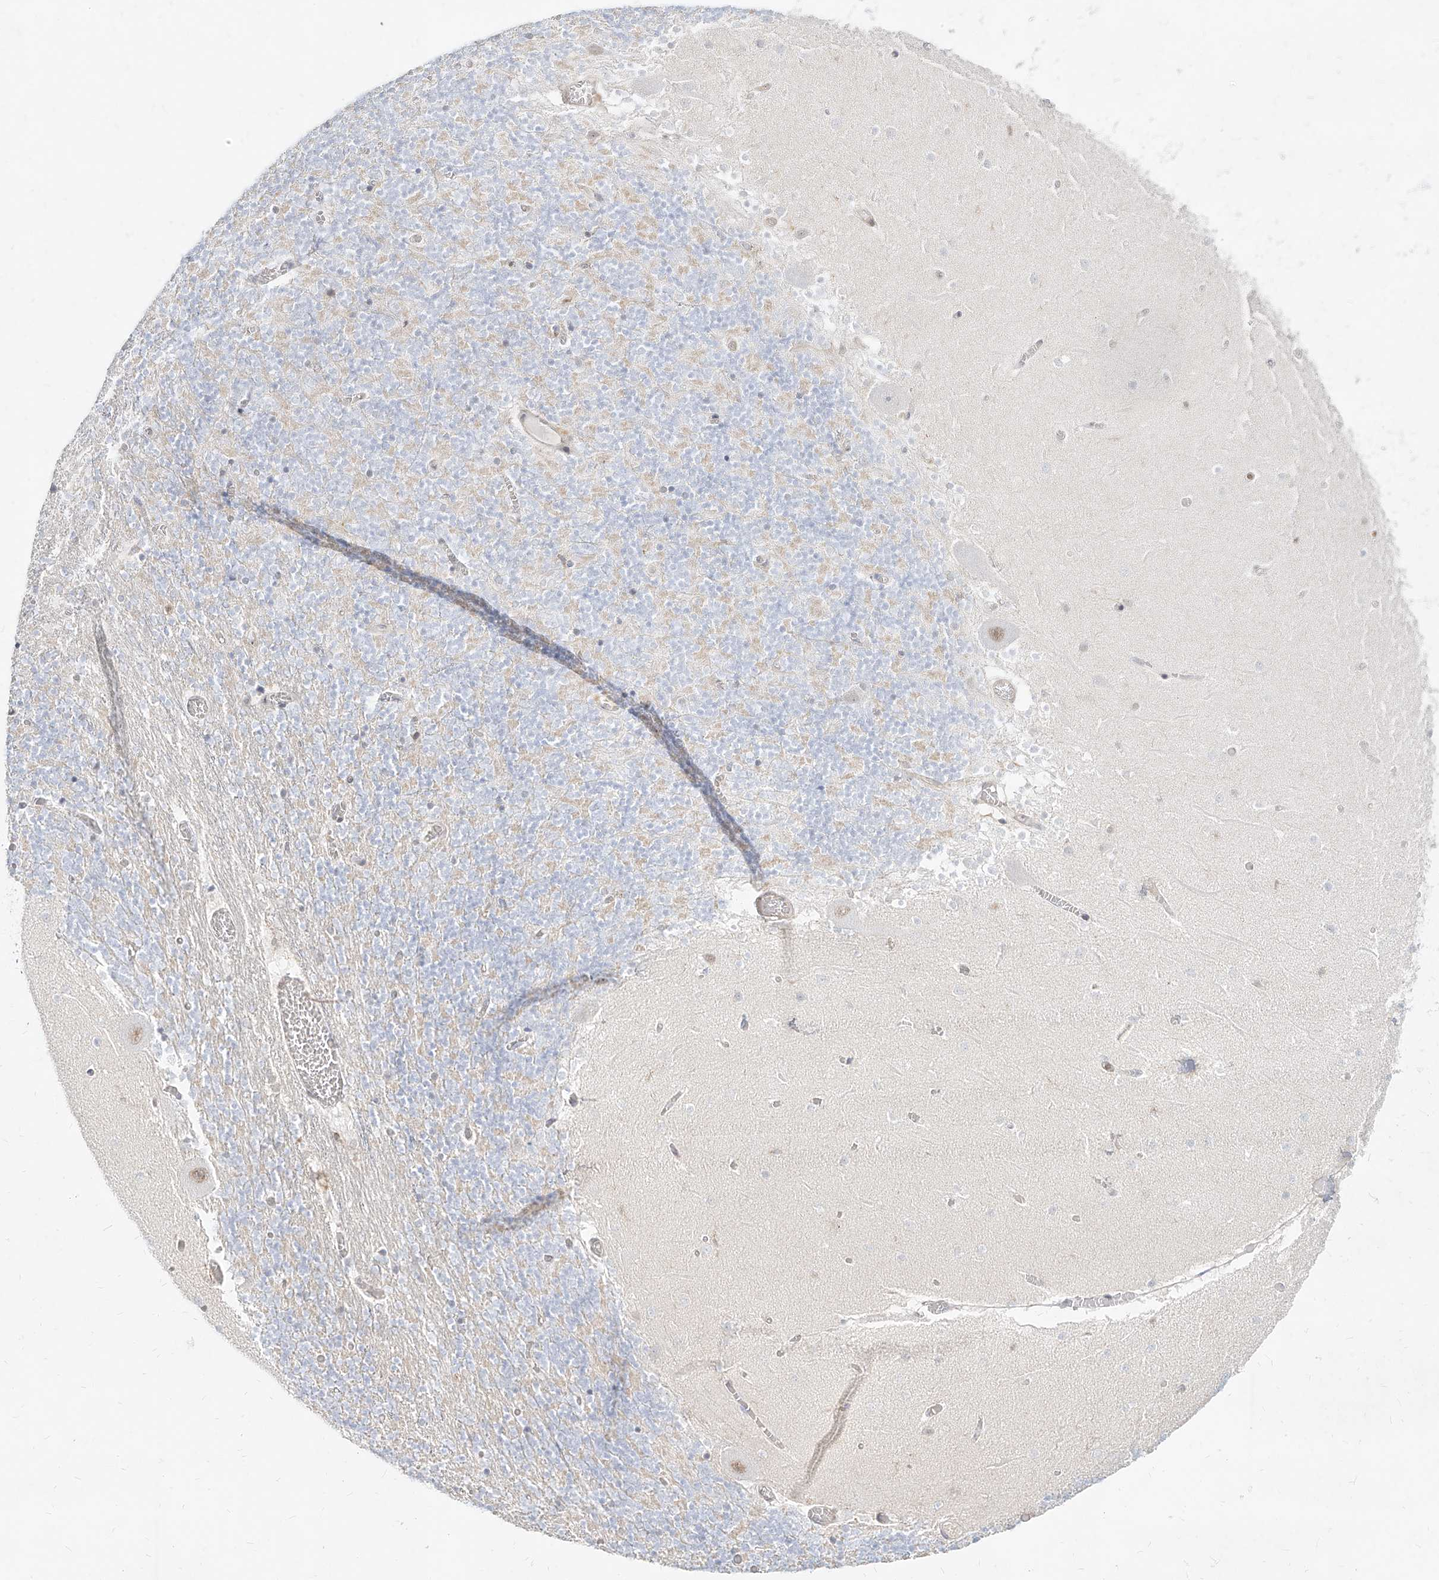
{"staining": {"intensity": "weak", "quantity": "<25%", "location": "cytoplasmic/membranous"}, "tissue": "cerebellum", "cell_type": "Cells in granular layer", "image_type": "normal", "snomed": [{"axis": "morphology", "description": "Normal tissue, NOS"}, {"axis": "topography", "description": "Cerebellum"}], "caption": "Unremarkable cerebellum was stained to show a protein in brown. There is no significant staining in cells in granular layer.", "gene": "SLC2A12", "patient": {"sex": "female", "age": 28}}